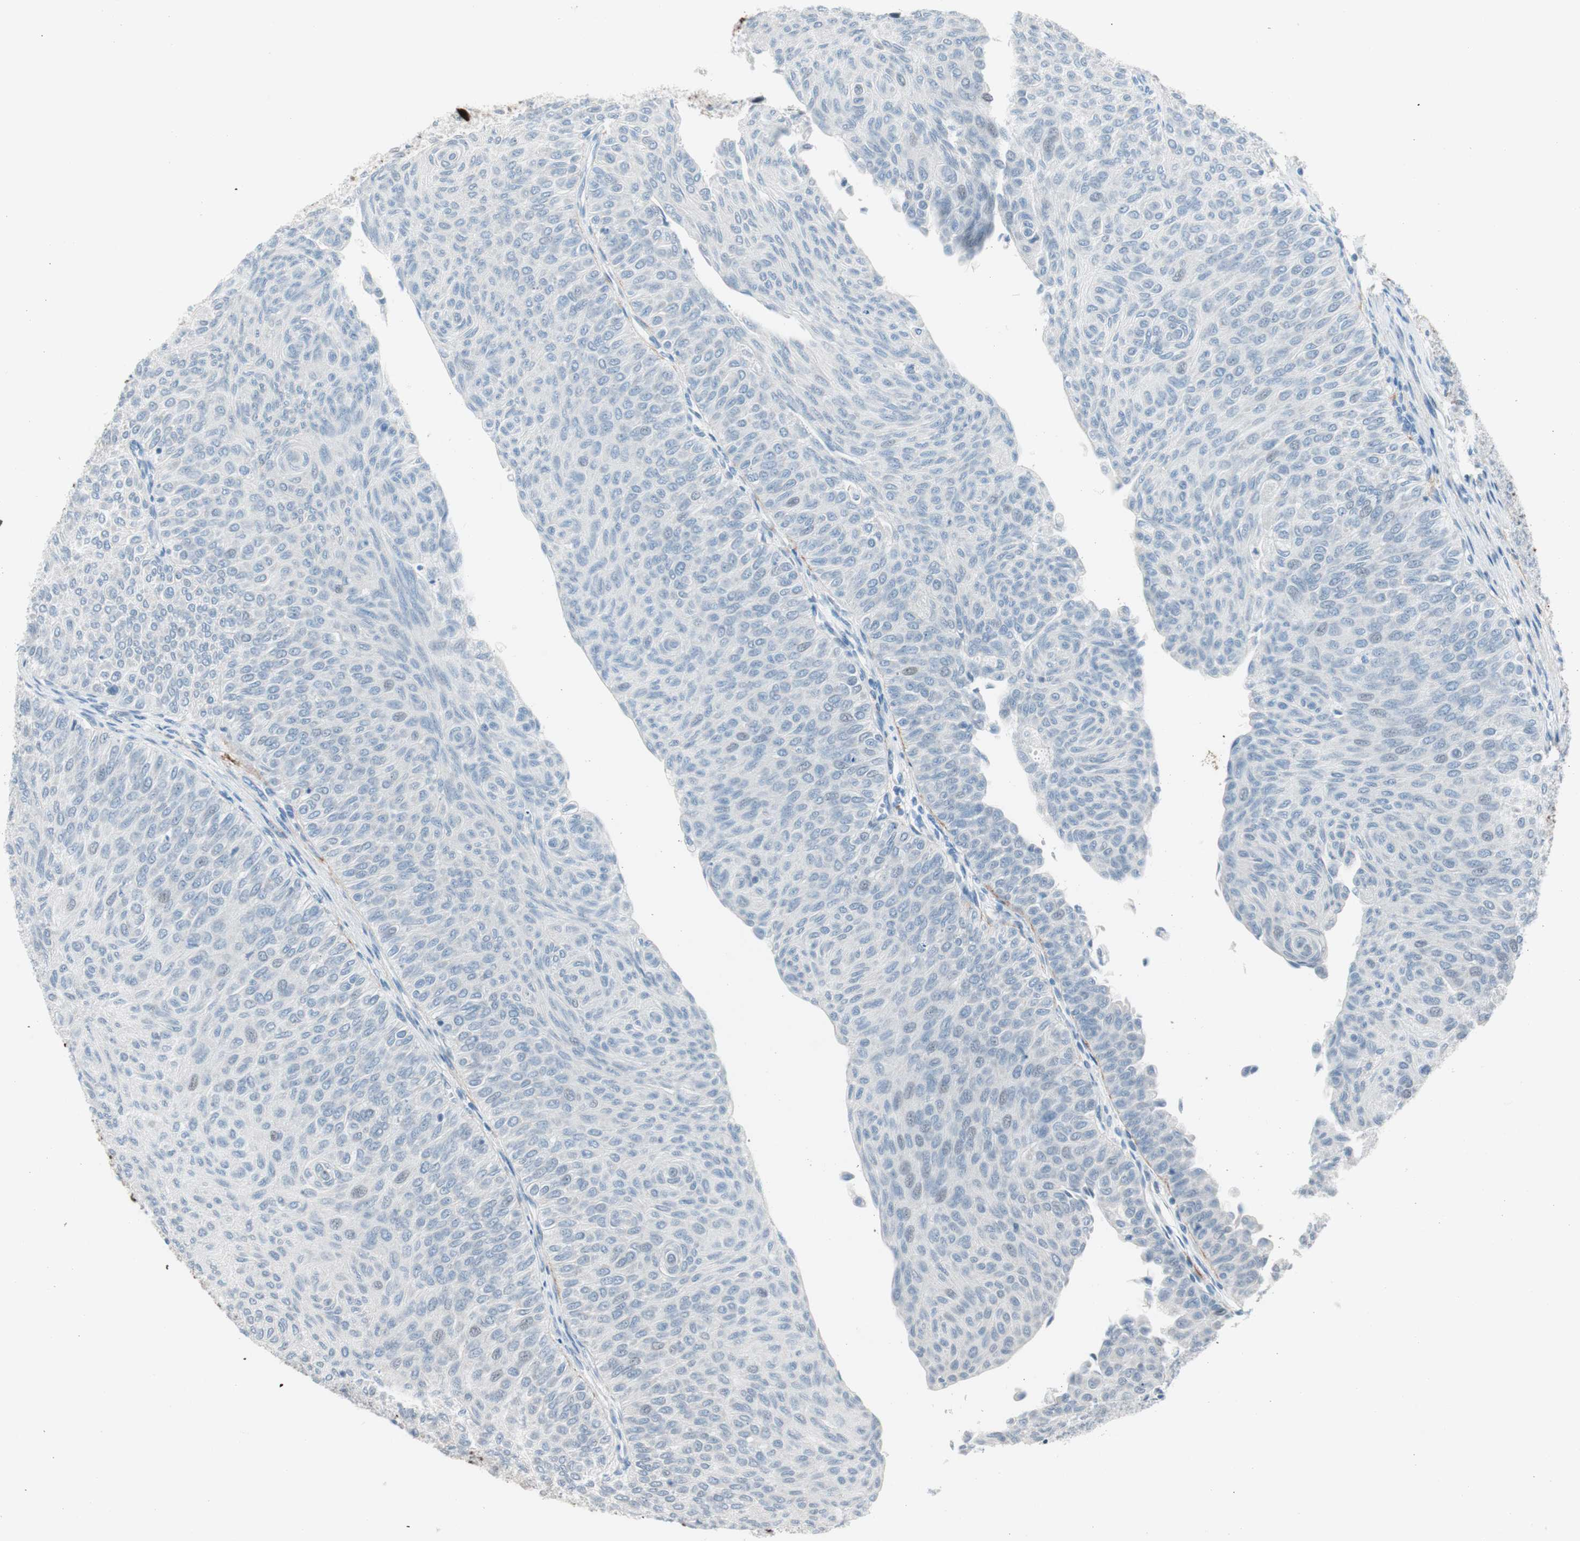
{"staining": {"intensity": "weak", "quantity": "<25%", "location": "nuclear"}, "tissue": "urothelial cancer", "cell_type": "Tumor cells", "image_type": "cancer", "snomed": [{"axis": "morphology", "description": "Urothelial carcinoma, Low grade"}, {"axis": "topography", "description": "Urinary bladder"}], "caption": "Immunohistochemistry micrograph of neoplastic tissue: urothelial carcinoma (low-grade) stained with DAB (3,3'-diaminobenzidine) displays no significant protein positivity in tumor cells.", "gene": "FOSL1", "patient": {"sex": "male", "age": 78}}